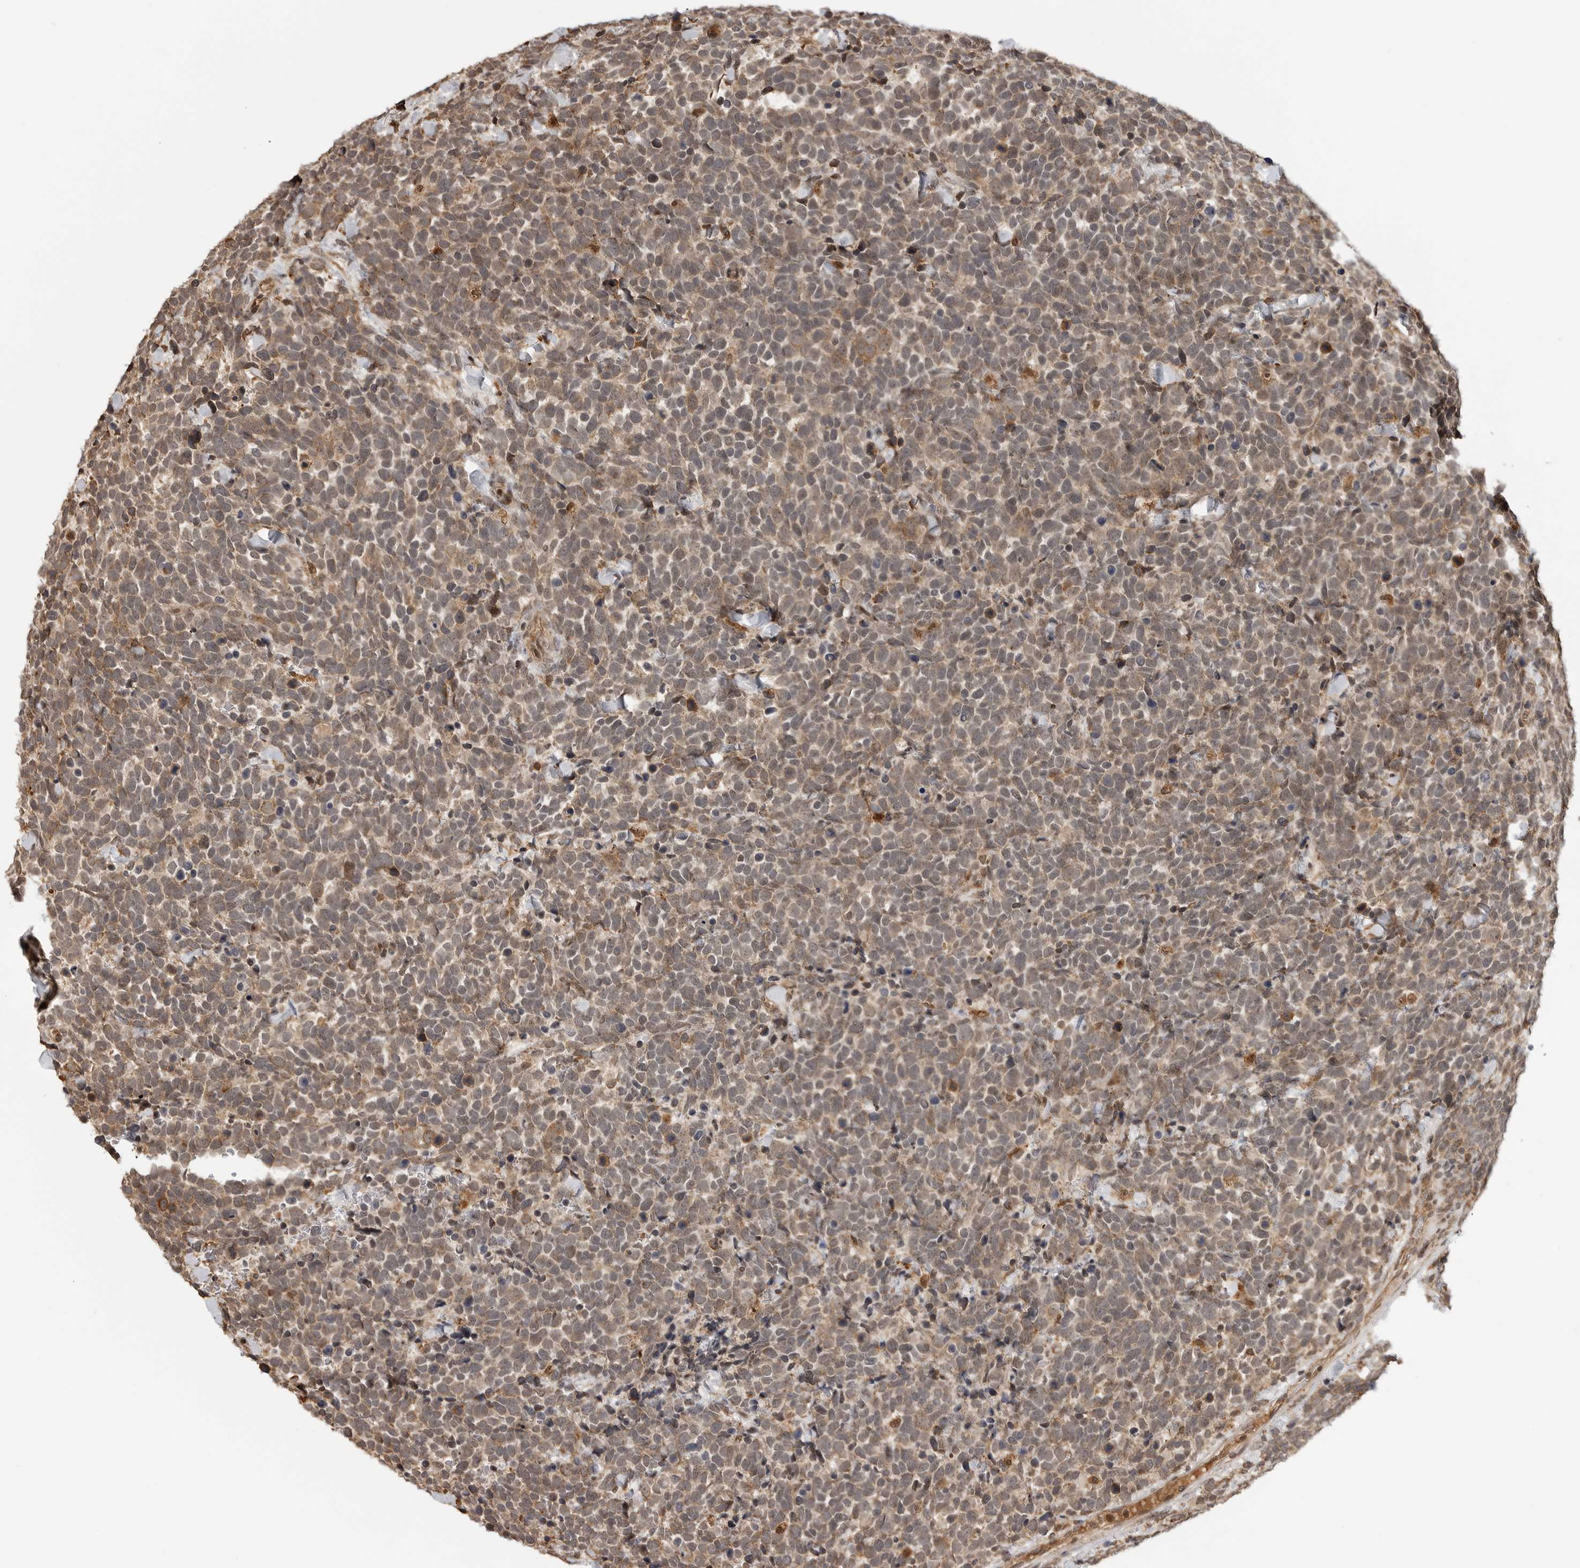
{"staining": {"intensity": "weak", "quantity": ">75%", "location": "cytoplasmic/membranous"}, "tissue": "urothelial cancer", "cell_type": "Tumor cells", "image_type": "cancer", "snomed": [{"axis": "morphology", "description": "Urothelial carcinoma, High grade"}, {"axis": "topography", "description": "Urinary bladder"}], "caption": "There is low levels of weak cytoplasmic/membranous staining in tumor cells of urothelial cancer, as demonstrated by immunohistochemical staining (brown color).", "gene": "BMP2K", "patient": {"sex": "female", "age": 82}}